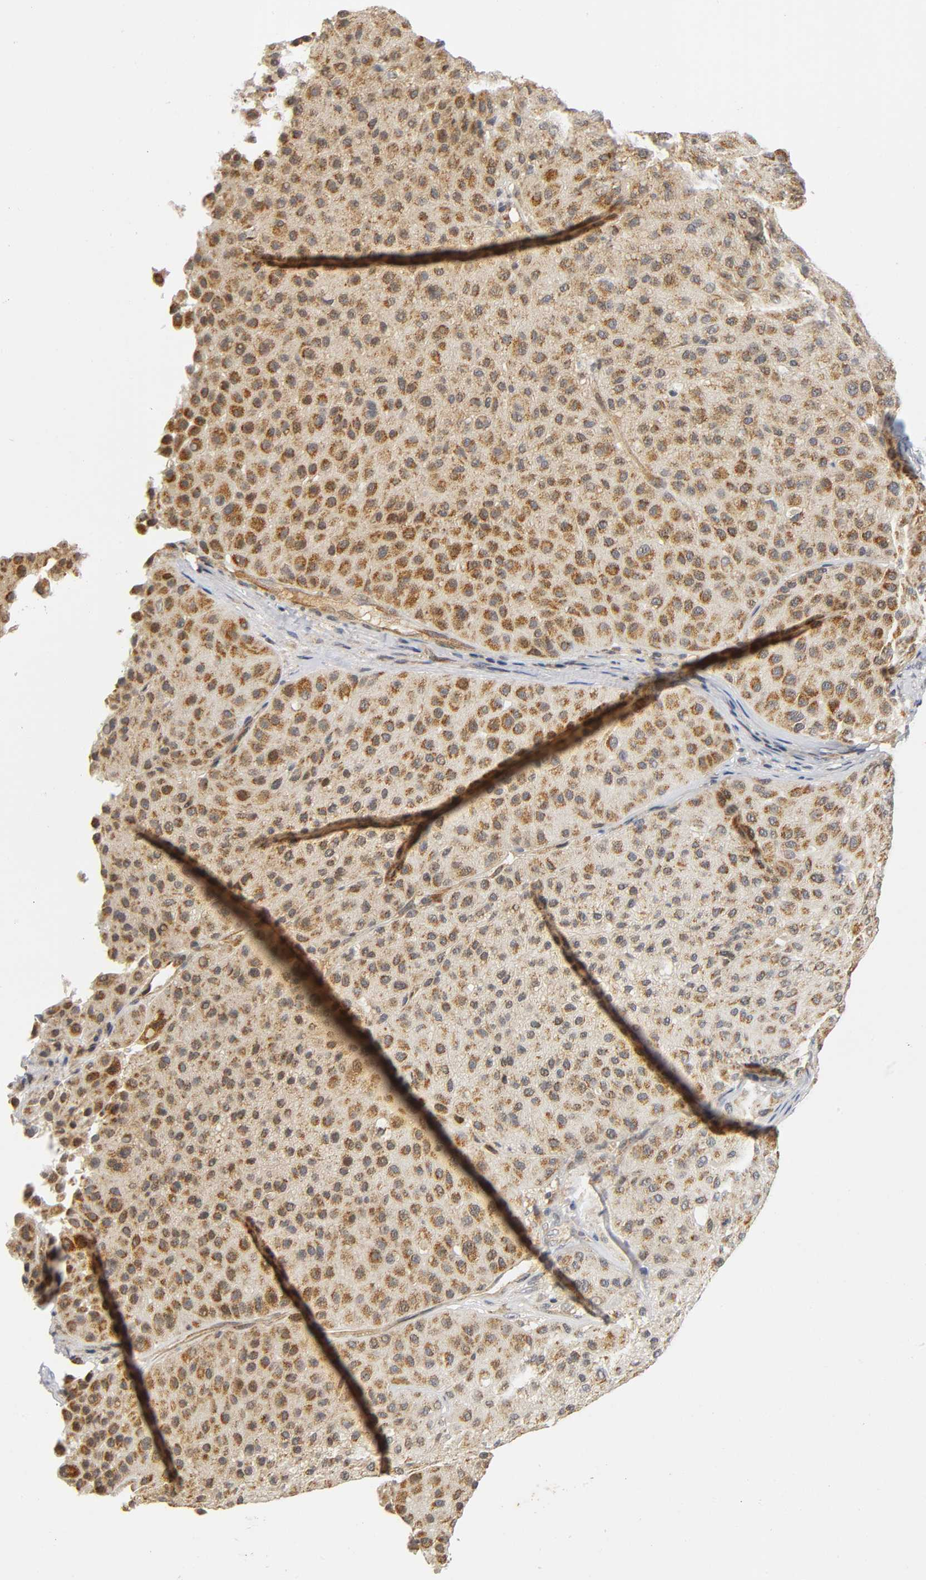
{"staining": {"intensity": "moderate", "quantity": ">75%", "location": "cytoplasmic/membranous"}, "tissue": "melanoma", "cell_type": "Tumor cells", "image_type": "cancer", "snomed": [{"axis": "morphology", "description": "Normal tissue, NOS"}, {"axis": "morphology", "description": "Malignant melanoma, Metastatic site"}, {"axis": "topography", "description": "Skin"}], "caption": "Immunohistochemistry (IHC) of melanoma shows medium levels of moderate cytoplasmic/membranous positivity in about >75% of tumor cells.", "gene": "NRP1", "patient": {"sex": "male", "age": 41}}